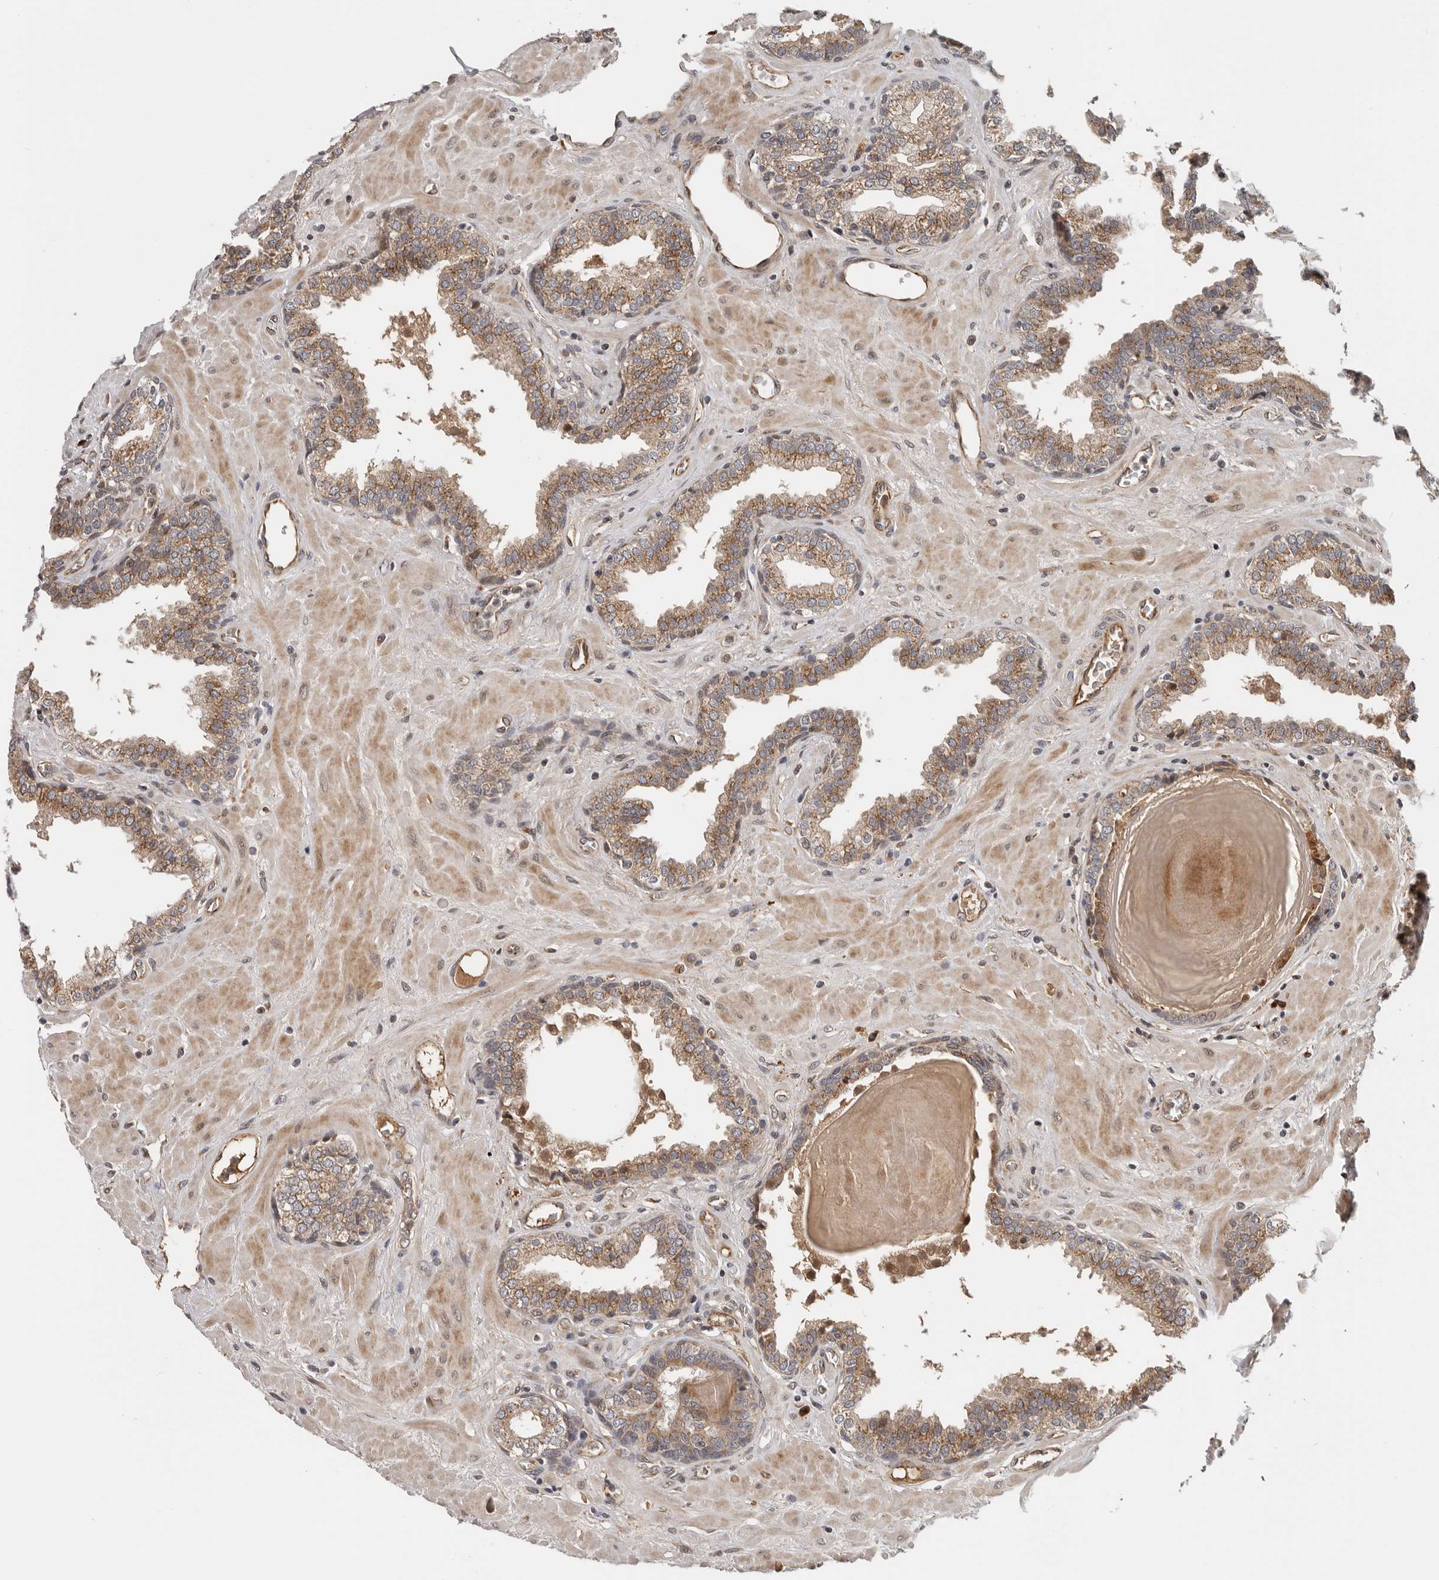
{"staining": {"intensity": "moderate", "quantity": ">75%", "location": "cytoplasmic/membranous"}, "tissue": "prostate", "cell_type": "Glandular cells", "image_type": "normal", "snomed": [{"axis": "morphology", "description": "Normal tissue, NOS"}, {"axis": "topography", "description": "Prostate"}], "caption": "A photomicrograph of human prostate stained for a protein displays moderate cytoplasmic/membranous brown staining in glandular cells. (IHC, brightfield microscopy, high magnification).", "gene": "RNF157", "patient": {"sex": "male", "age": 51}}